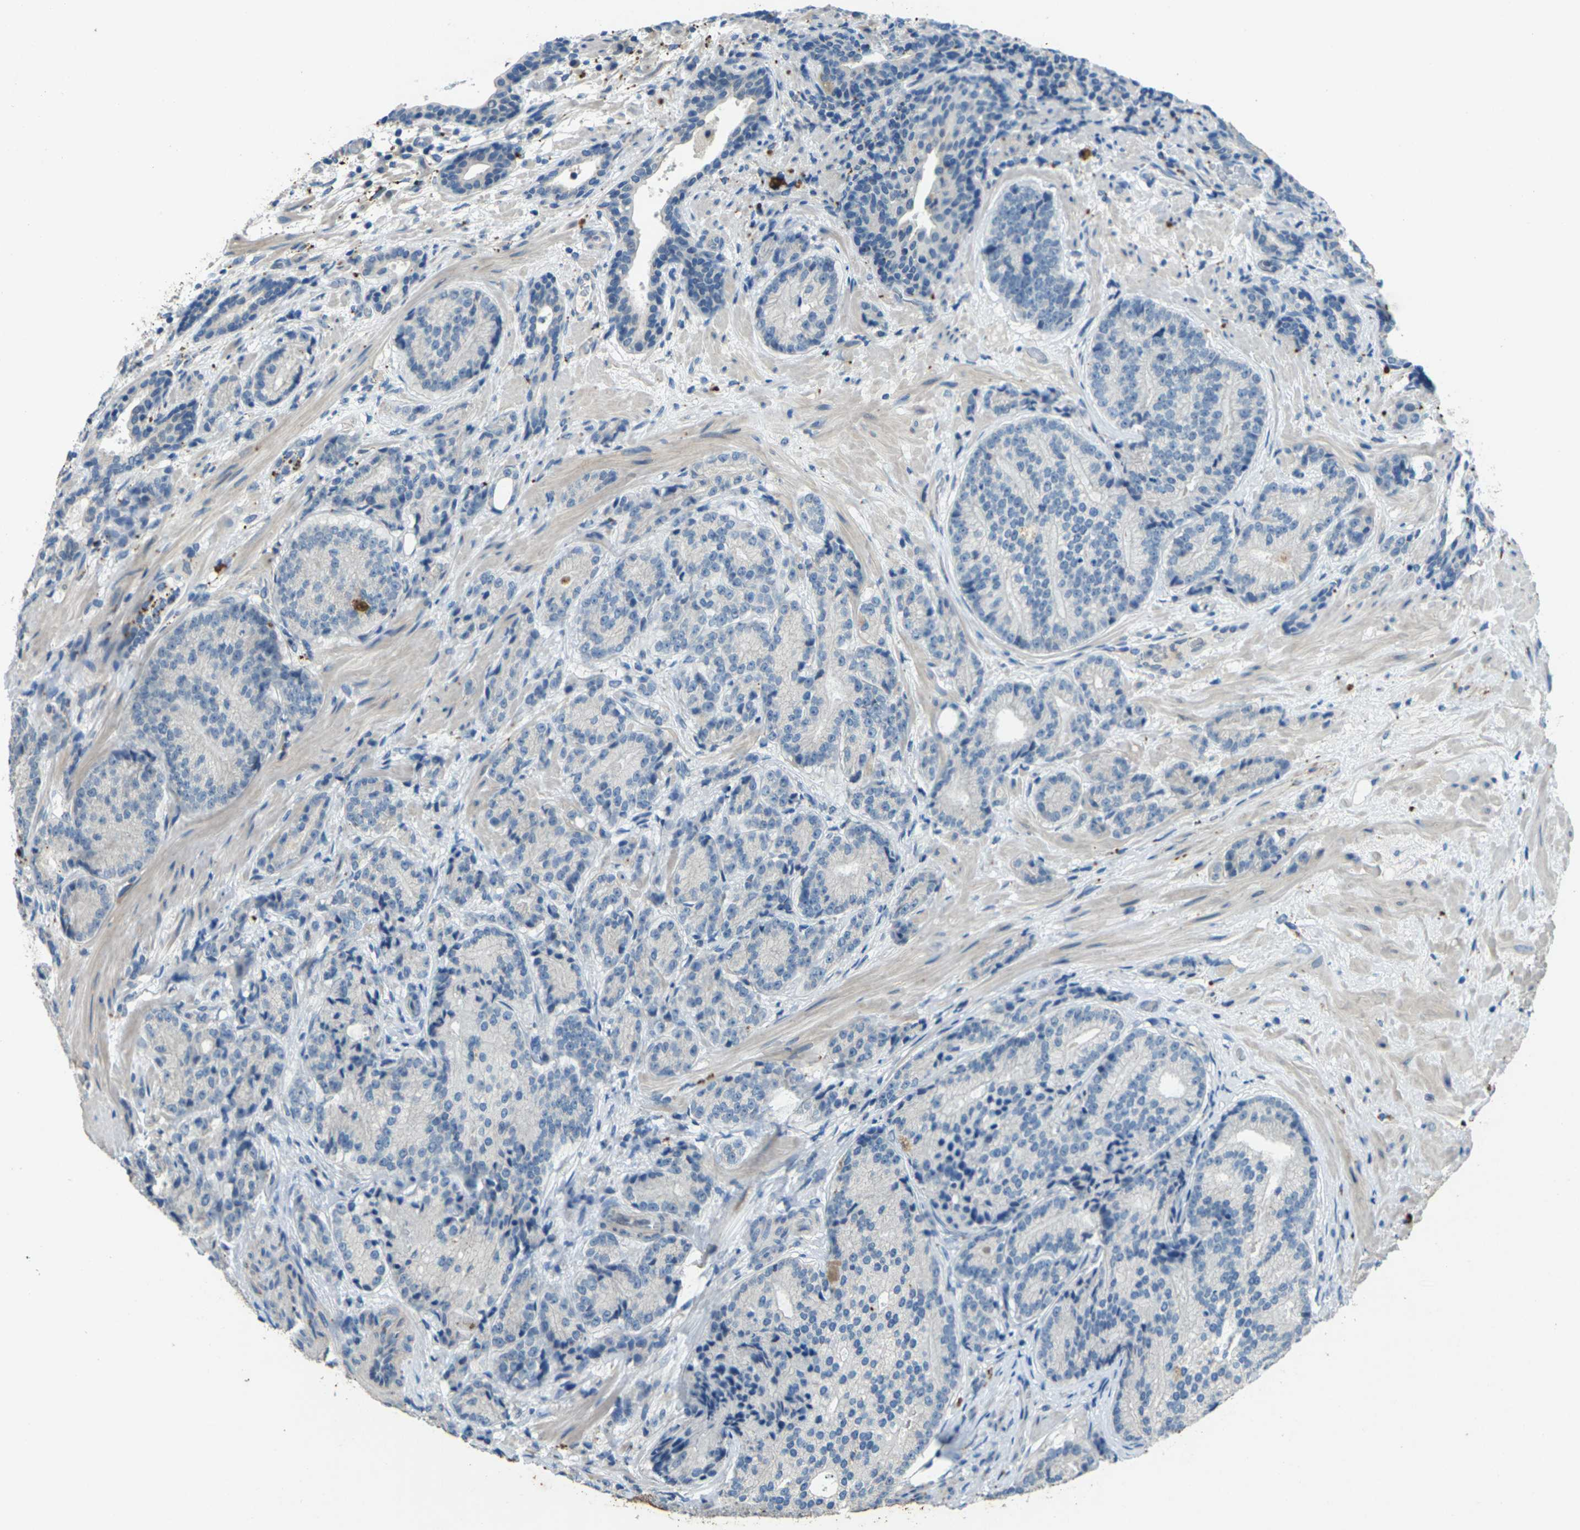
{"staining": {"intensity": "moderate", "quantity": "<25%", "location": "cytoplasmic/membranous"}, "tissue": "prostate cancer", "cell_type": "Tumor cells", "image_type": "cancer", "snomed": [{"axis": "morphology", "description": "Adenocarcinoma, High grade"}, {"axis": "topography", "description": "Prostate"}], "caption": "A high-resolution micrograph shows immunohistochemistry staining of prostate cancer (high-grade adenocarcinoma), which shows moderate cytoplasmic/membranous positivity in approximately <25% of tumor cells.", "gene": "SIGLEC14", "patient": {"sex": "male", "age": 61}}